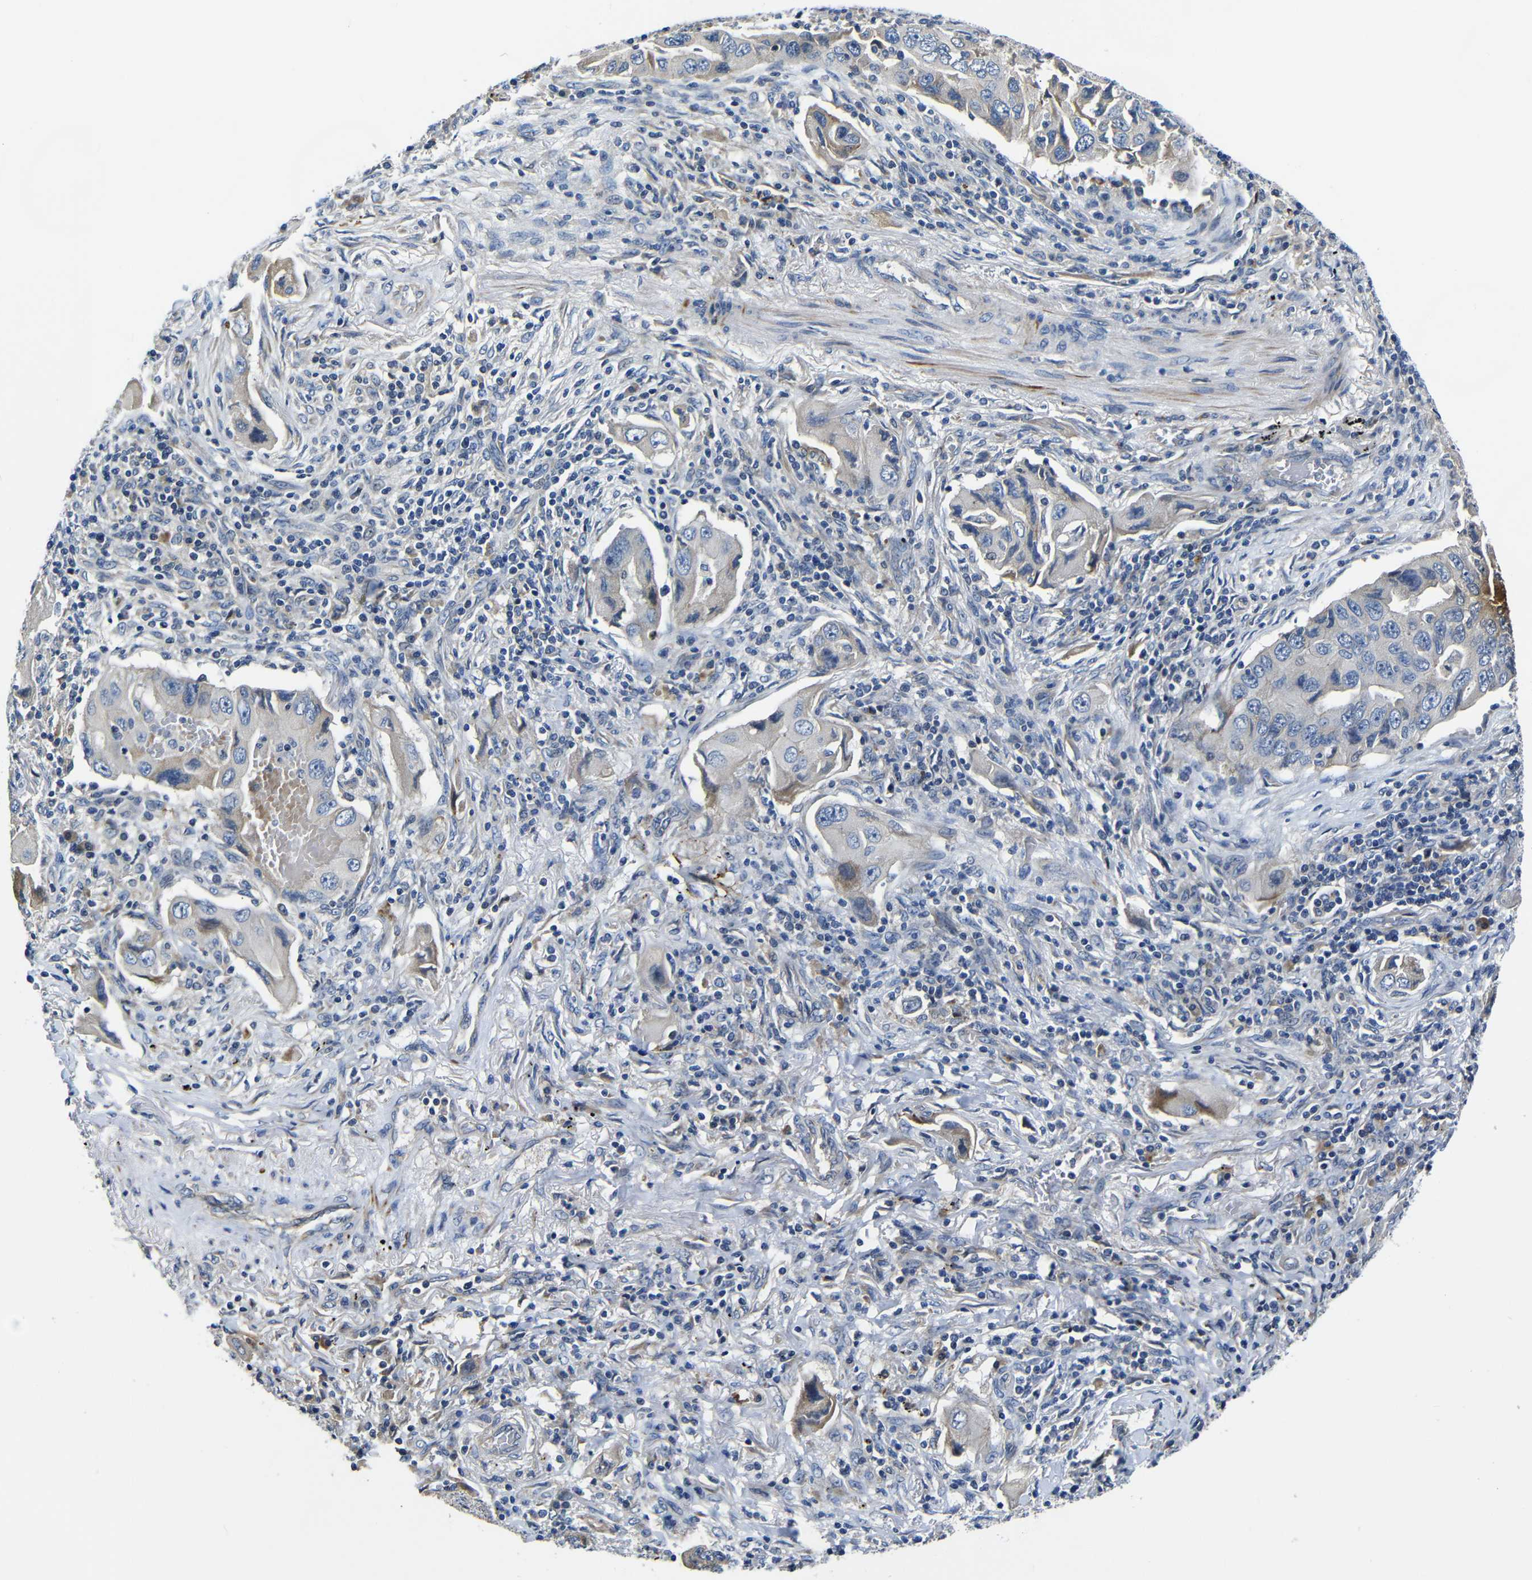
{"staining": {"intensity": "weak", "quantity": "<25%", "location": "cytoplasmic/membranous"}, "tissue": "lung cancer", "cell_type": "Tumor cells", "image_type": "cancer", "snomed": [{"axis": "morphology", "description": "Adenocarcinoma, NOS"}, {"axis": "topography", "description": "Lung"}], "caption": "A histopathology image of human lung cancer is negative for staining in tumor cells.", "gene": "AFDN", "patient": {"sex": "female", "age": 65}}